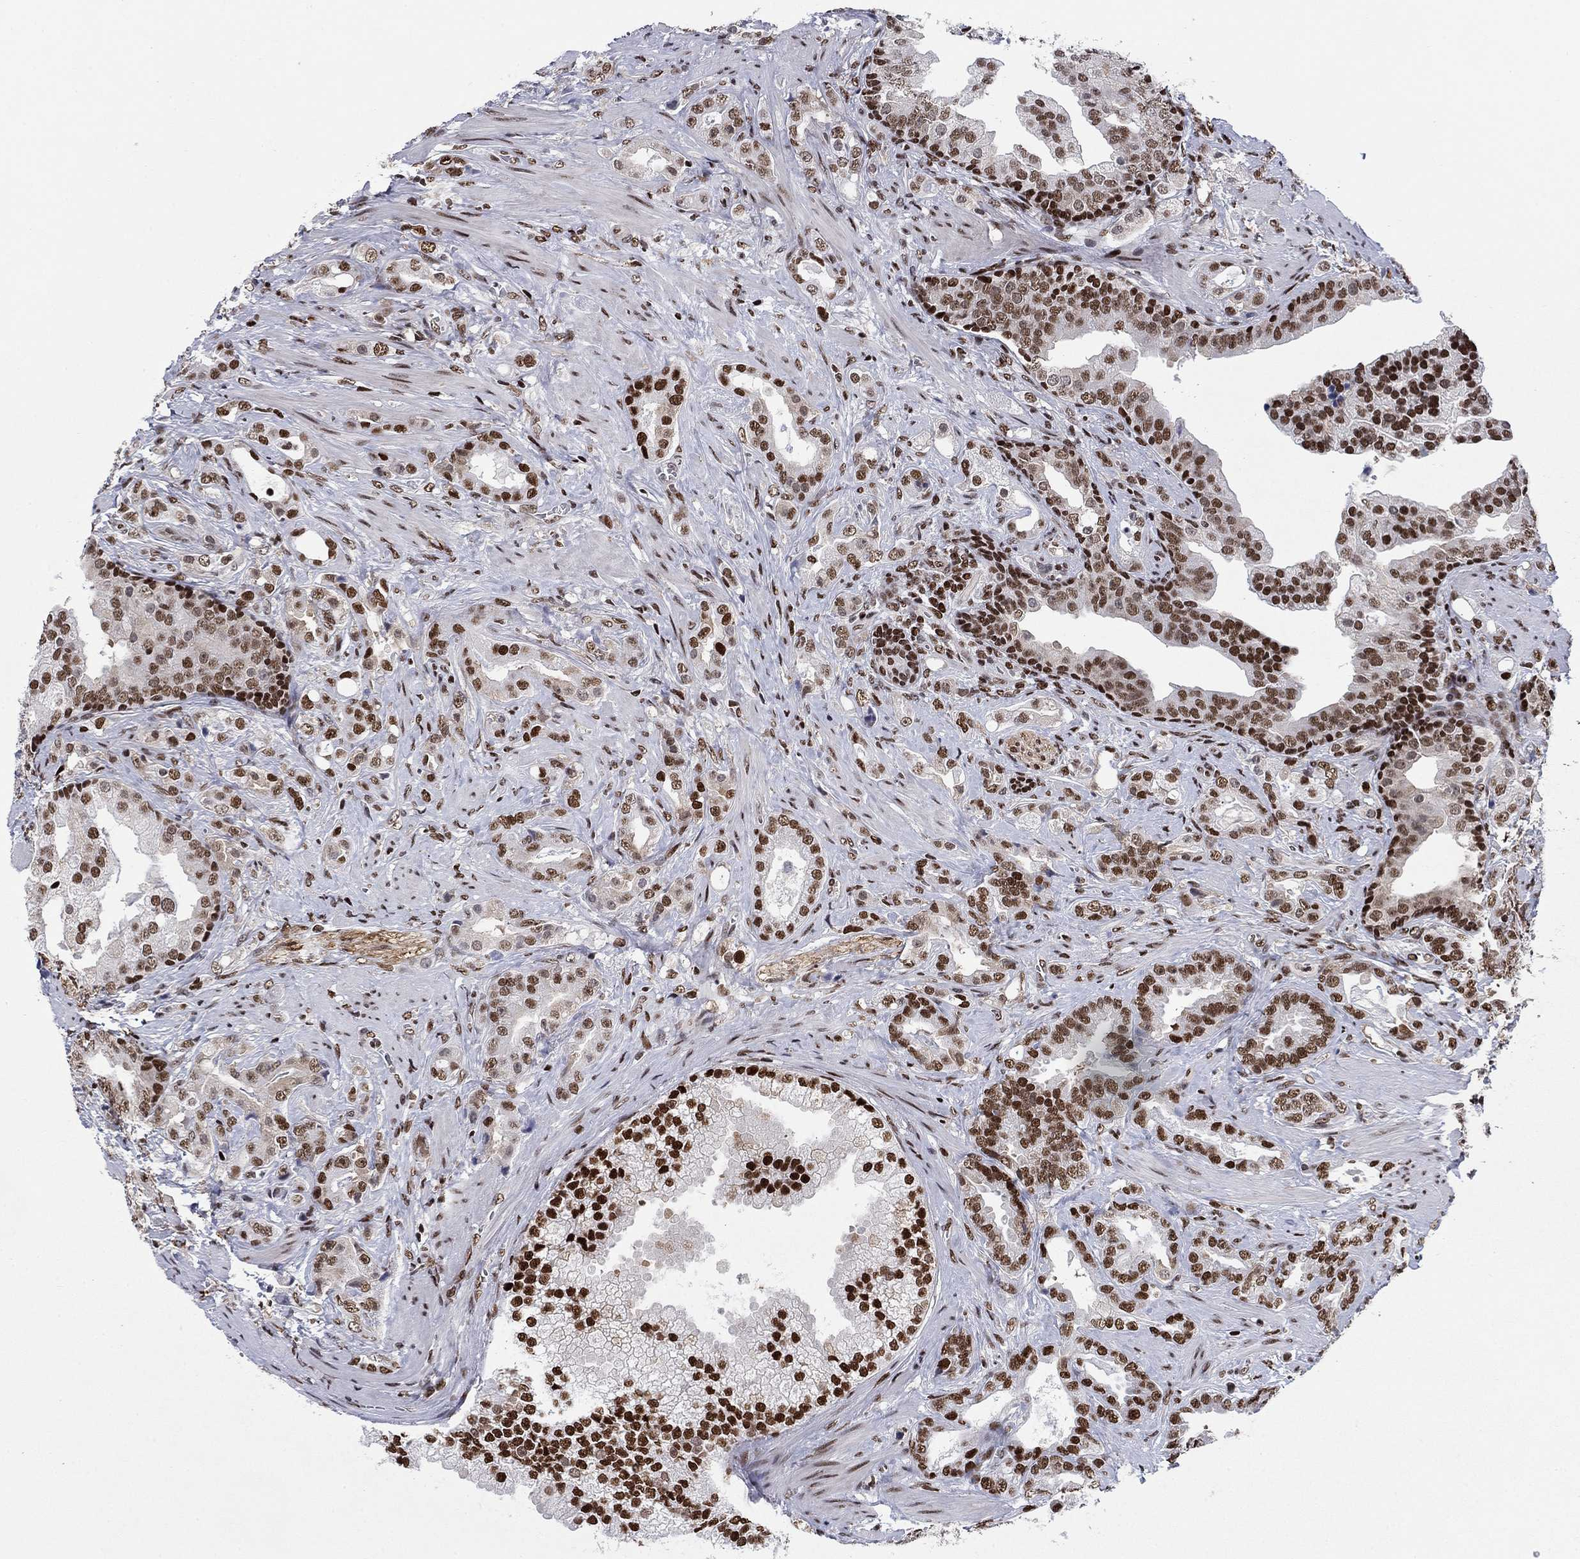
{"staining": {"intensity": "strong", "quantity": "25%-75%", "location": "nuclear"}, "tissue": "prostate cancer", "cell_type": "Tumor cells", "image_type": "cancer", "snomed": [{"axis": "morphology", "description": "Adenocarcinoma, NOS"}, {"axis": "topography", "description": "Prostate"}], "caption": "Immunohistochemistry histopathology image of human prostate cancer (adenocarcinoma) stained for a protein (brown), which demonstrates high levels of strong nuclear positivity in about 25%-75% of tumor cells.", "gene": "RPRD1B", "patient": {"sex": "male", "age": 57}}